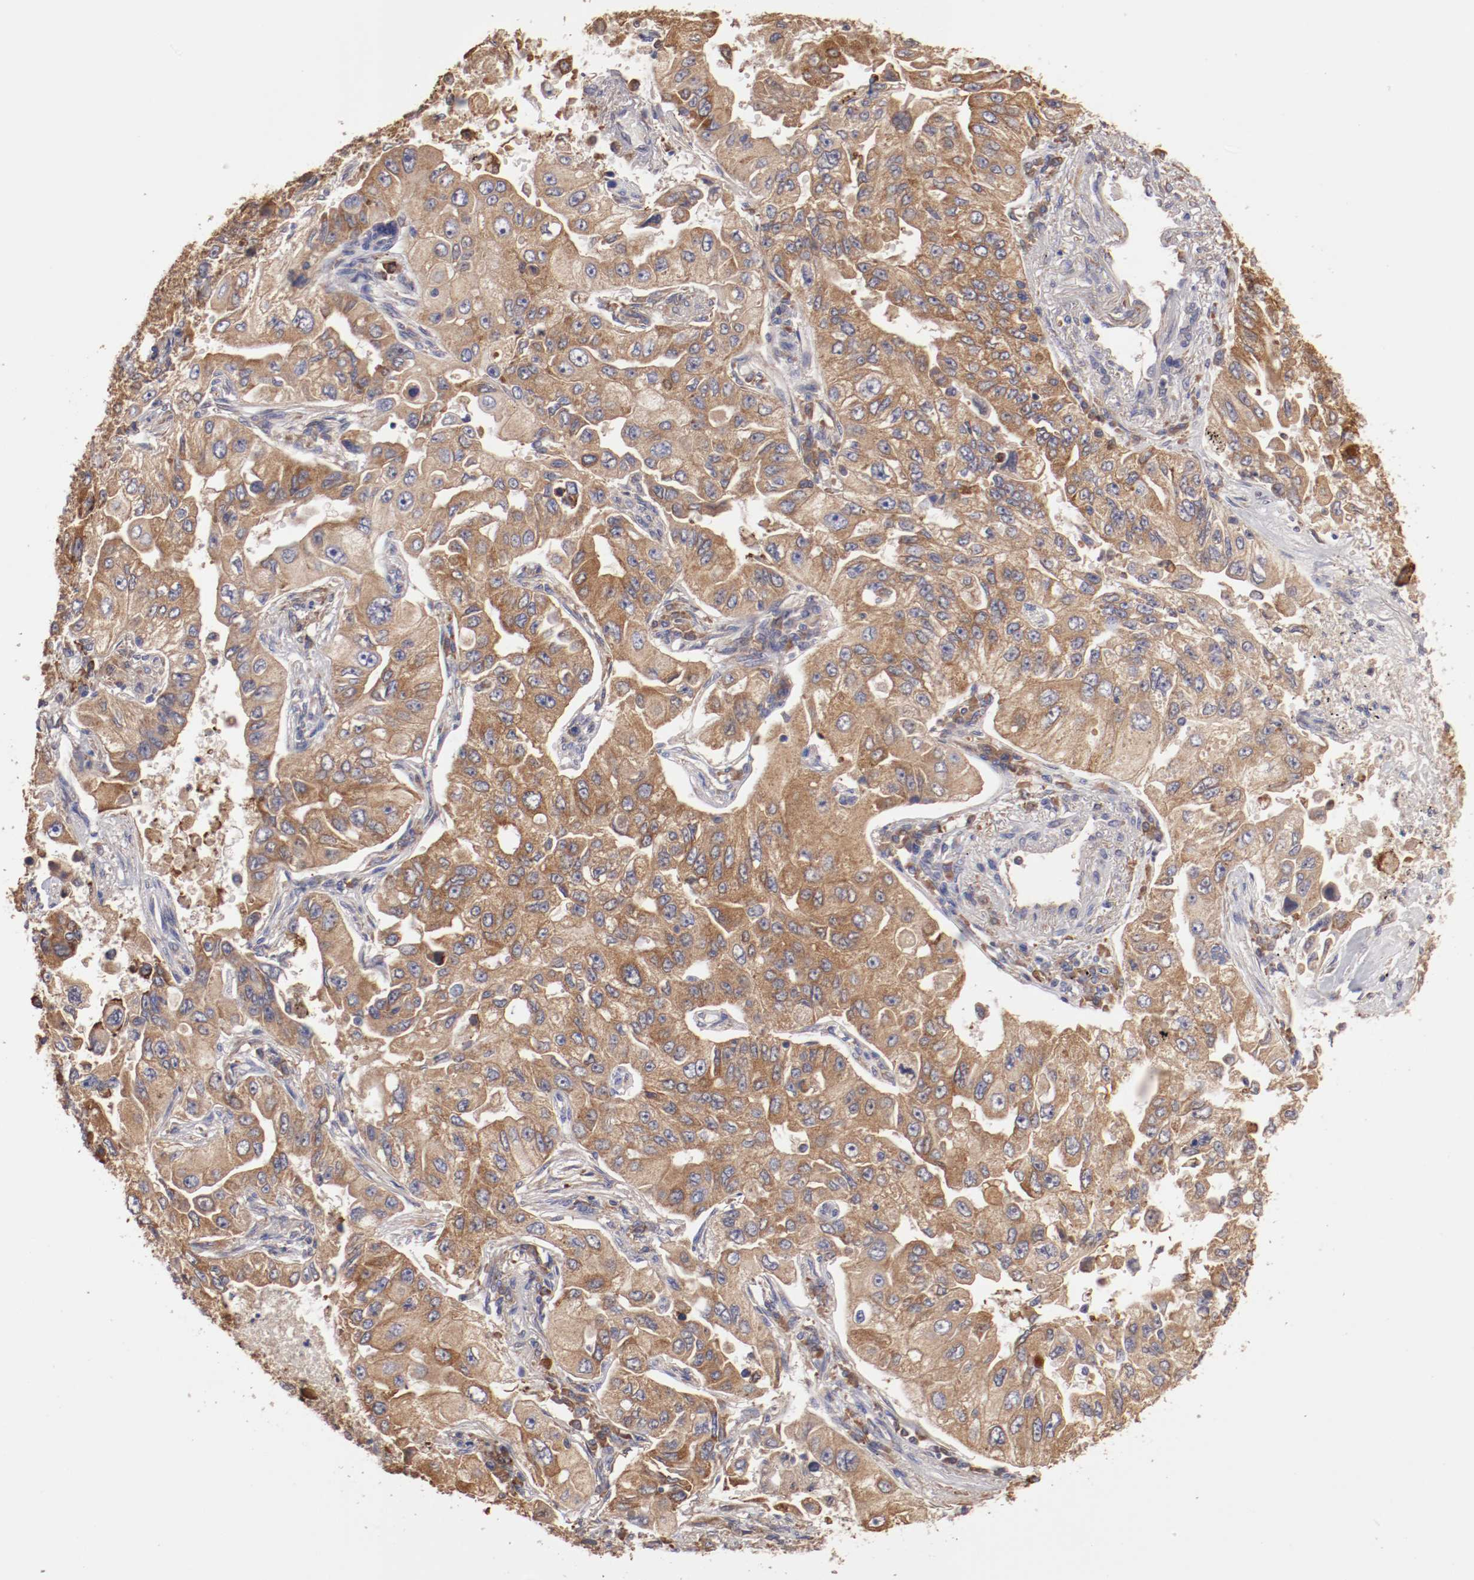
{"staining": {"intensity": "moderate", "quantity": ">75%", "location": "cytoplasmic/membranous"}, "tissue": "lung cancer", "cell_type": "Tumor cells", "image_type": "cancer", "snomed": [{"axis": "morphology", "description": "Adenocarcinoma, NOS"}, {"axis": "topography", "description": "Lung"}], "caption": "Protein expression analysis of human lung cancer (adenocarcinoma) reveals moderate cytoplasmic/membranous staining in about >75% of tumor cells.", "gene": "NFKBIE", "patient": {"sex": "male", "age": 84}}